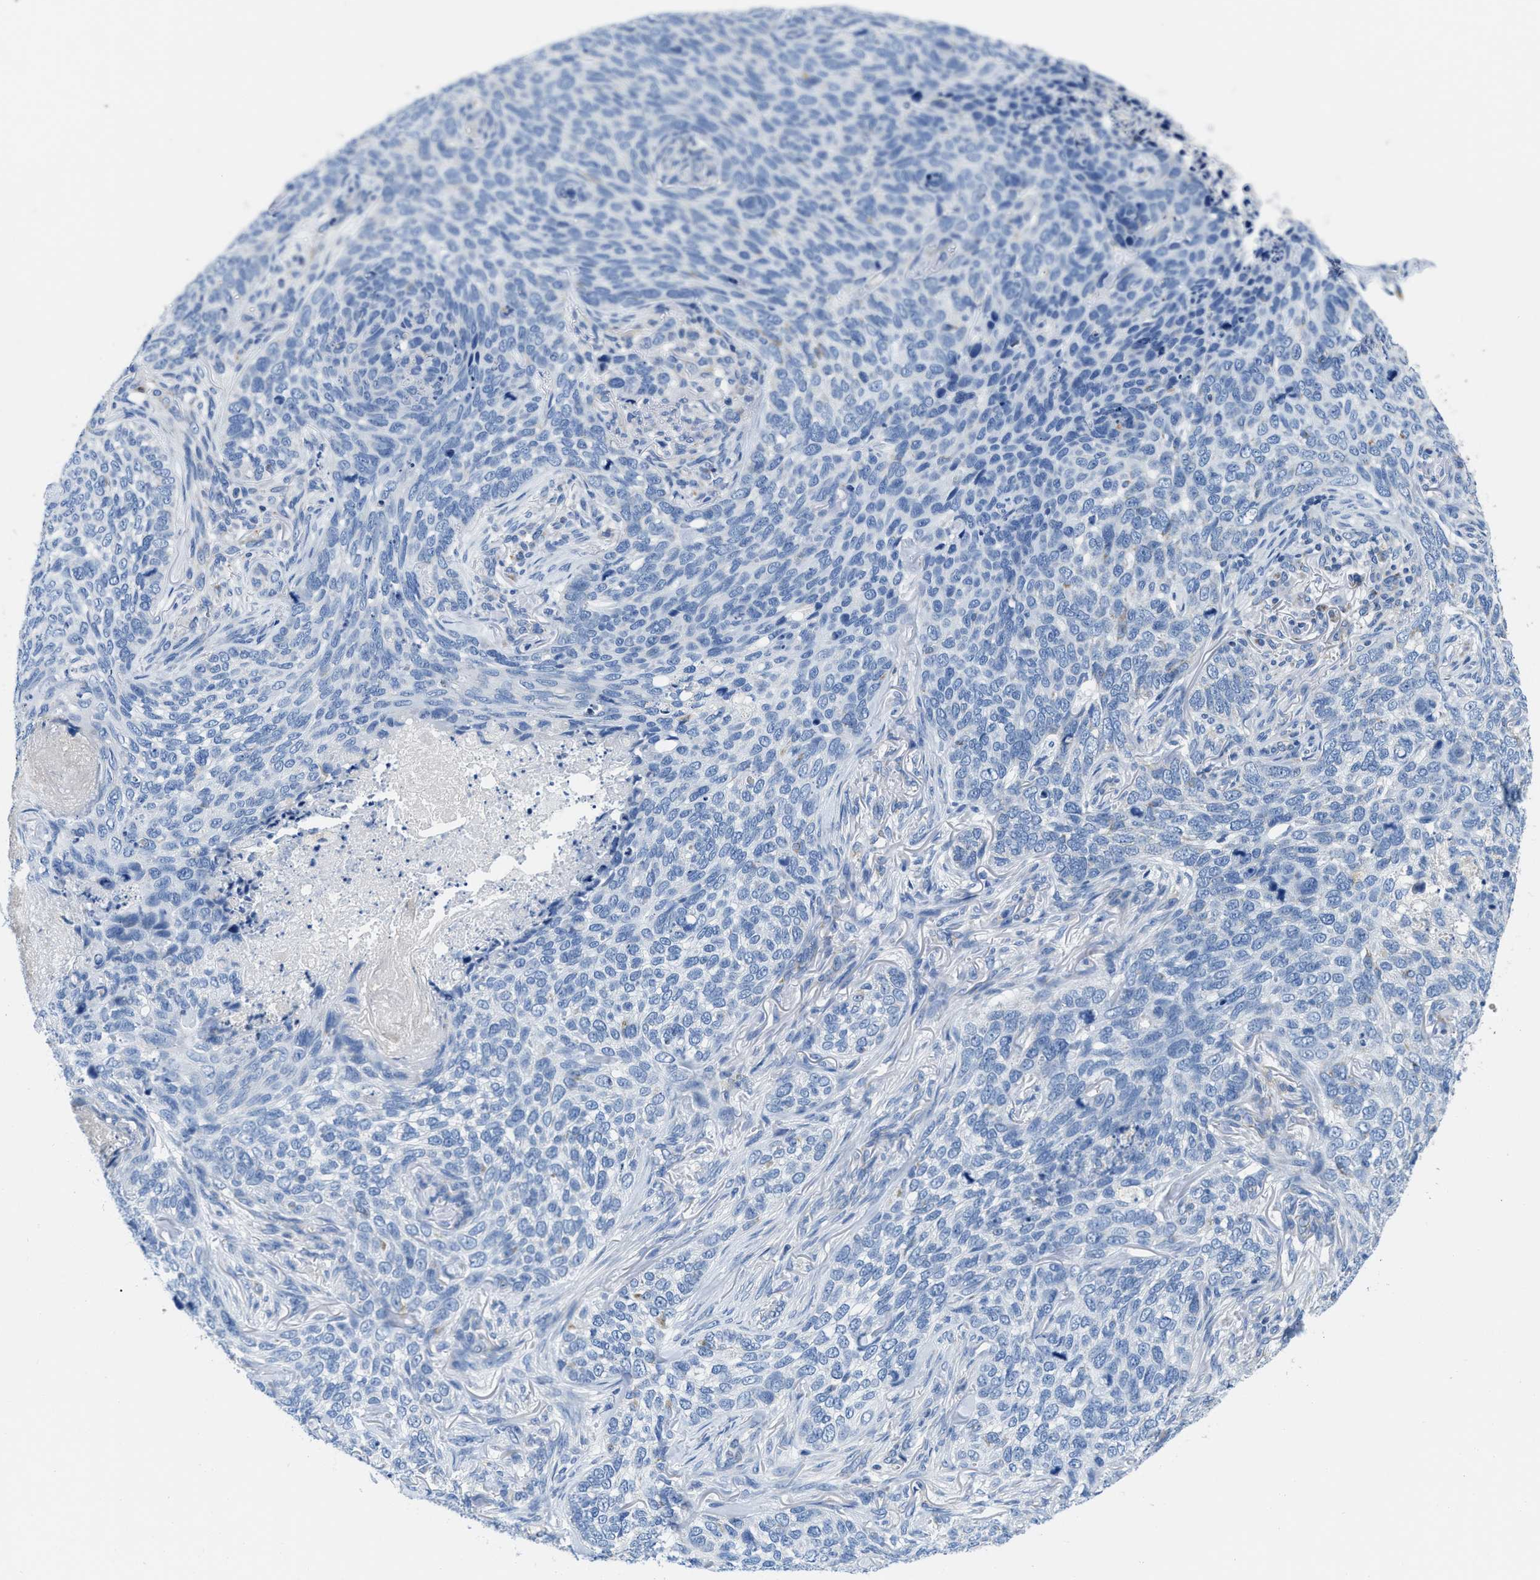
{"staining": {"intensity": "negative", "quantity": "none", "location": "none"}, "tissue": "skin cancer", "cell_type": "Tumor cells", "image_type": "cancer", "snomed": [{"axis": "morphology", "description": "Basal cell carcinoma"}, {"axis": "topography", "description": "Skin"}], "caption": "Tumor cells are negative for brown protein staining in skin cancer (basal cell carcinoma).", "gene": "SLC25A13", "patient": {"sex": "female", "age": 64}}